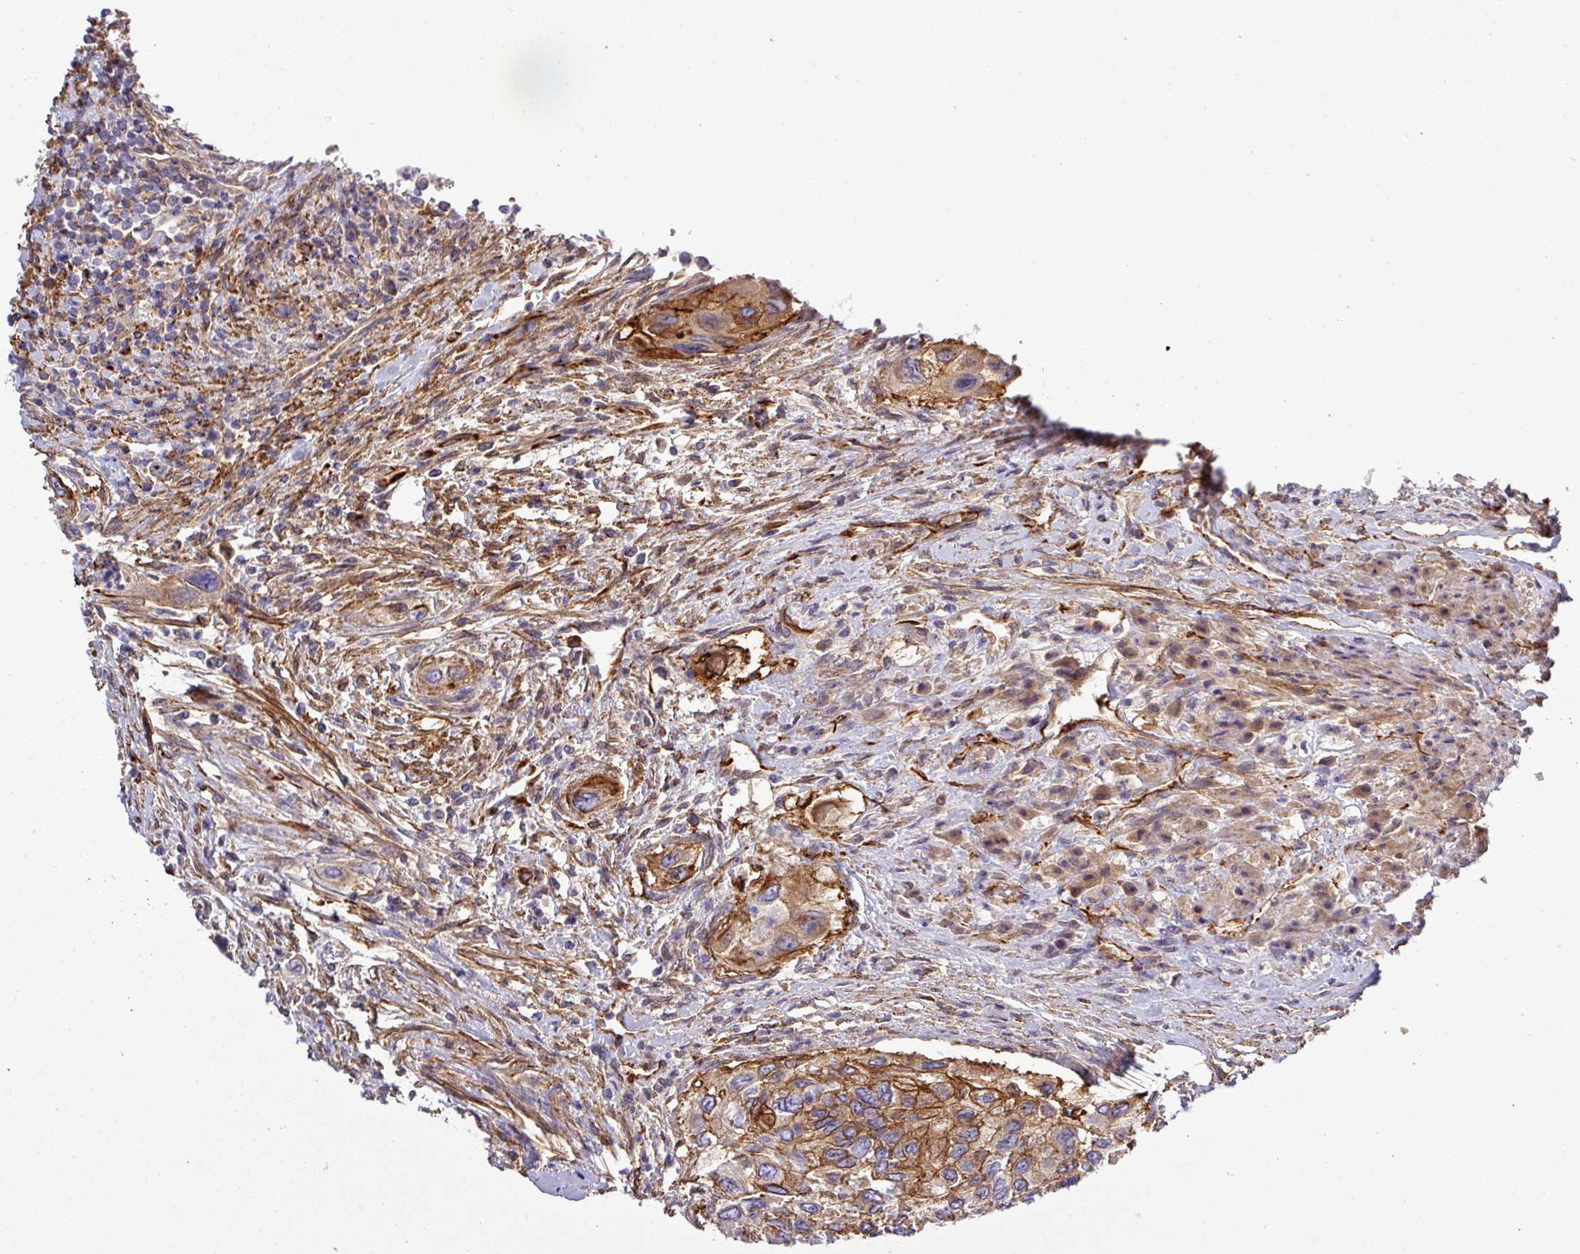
{"staining": {"intensity": "moderate", "quantity": ">75%", "location": "cytoplasmic/membranous"}, "tissue": "urothelial cancer", "cell_type": "Tumor cells", "image_type": "cancer", "snomed": [{"axis": "morphology", "description": "Urothelial carcinoma, High grade"}, {"axis": "topography", "description": "Urinary bladder"}], "caption": "Urothelial cancer stained for a protein reveals moderate cytoplasmic/membranous positivity in tumor cells.", "gene": "PARD6A", "patient": {"sex": "female", "age": 60}}